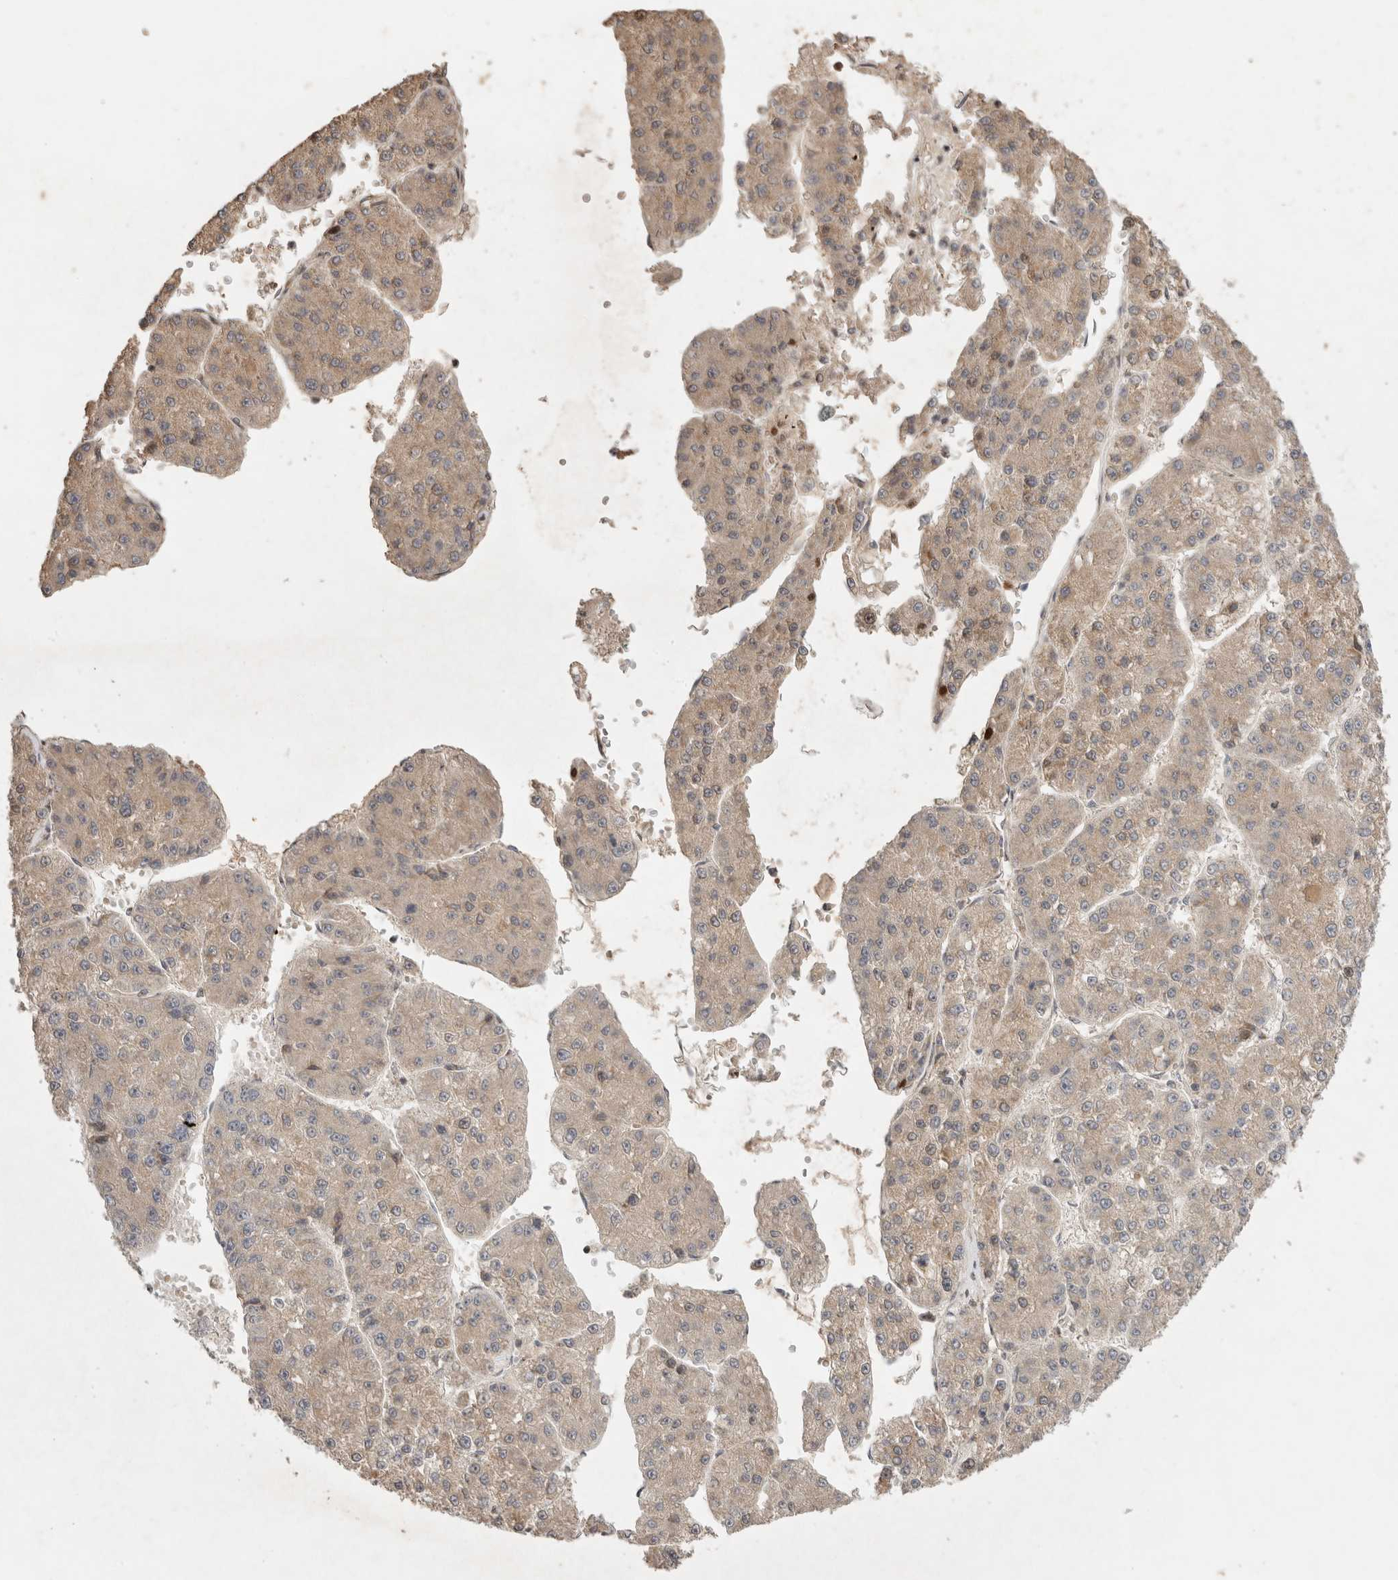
{"staining": {"intensity": "weak", "quantity": ">75%", "location": "cytoplasmic/membranous"}, "tissue": "liver cancer", "cell_type": "Tumor cells", "image_type": "cancer", "snomed": [{"axis": "morphology", "description": "Carcinoma, Hepatocellular, NOS"}, {"axis": "topography", "description": "Liver"}], "caption": "Protein staining shows weak cytoplasmic/membranous positivity in approximately >75% of tumor cells in hepatocellular carcinoma (liver).", "gene": "EIF2AK1", "patient": {"sex": "female", "age": 73}}